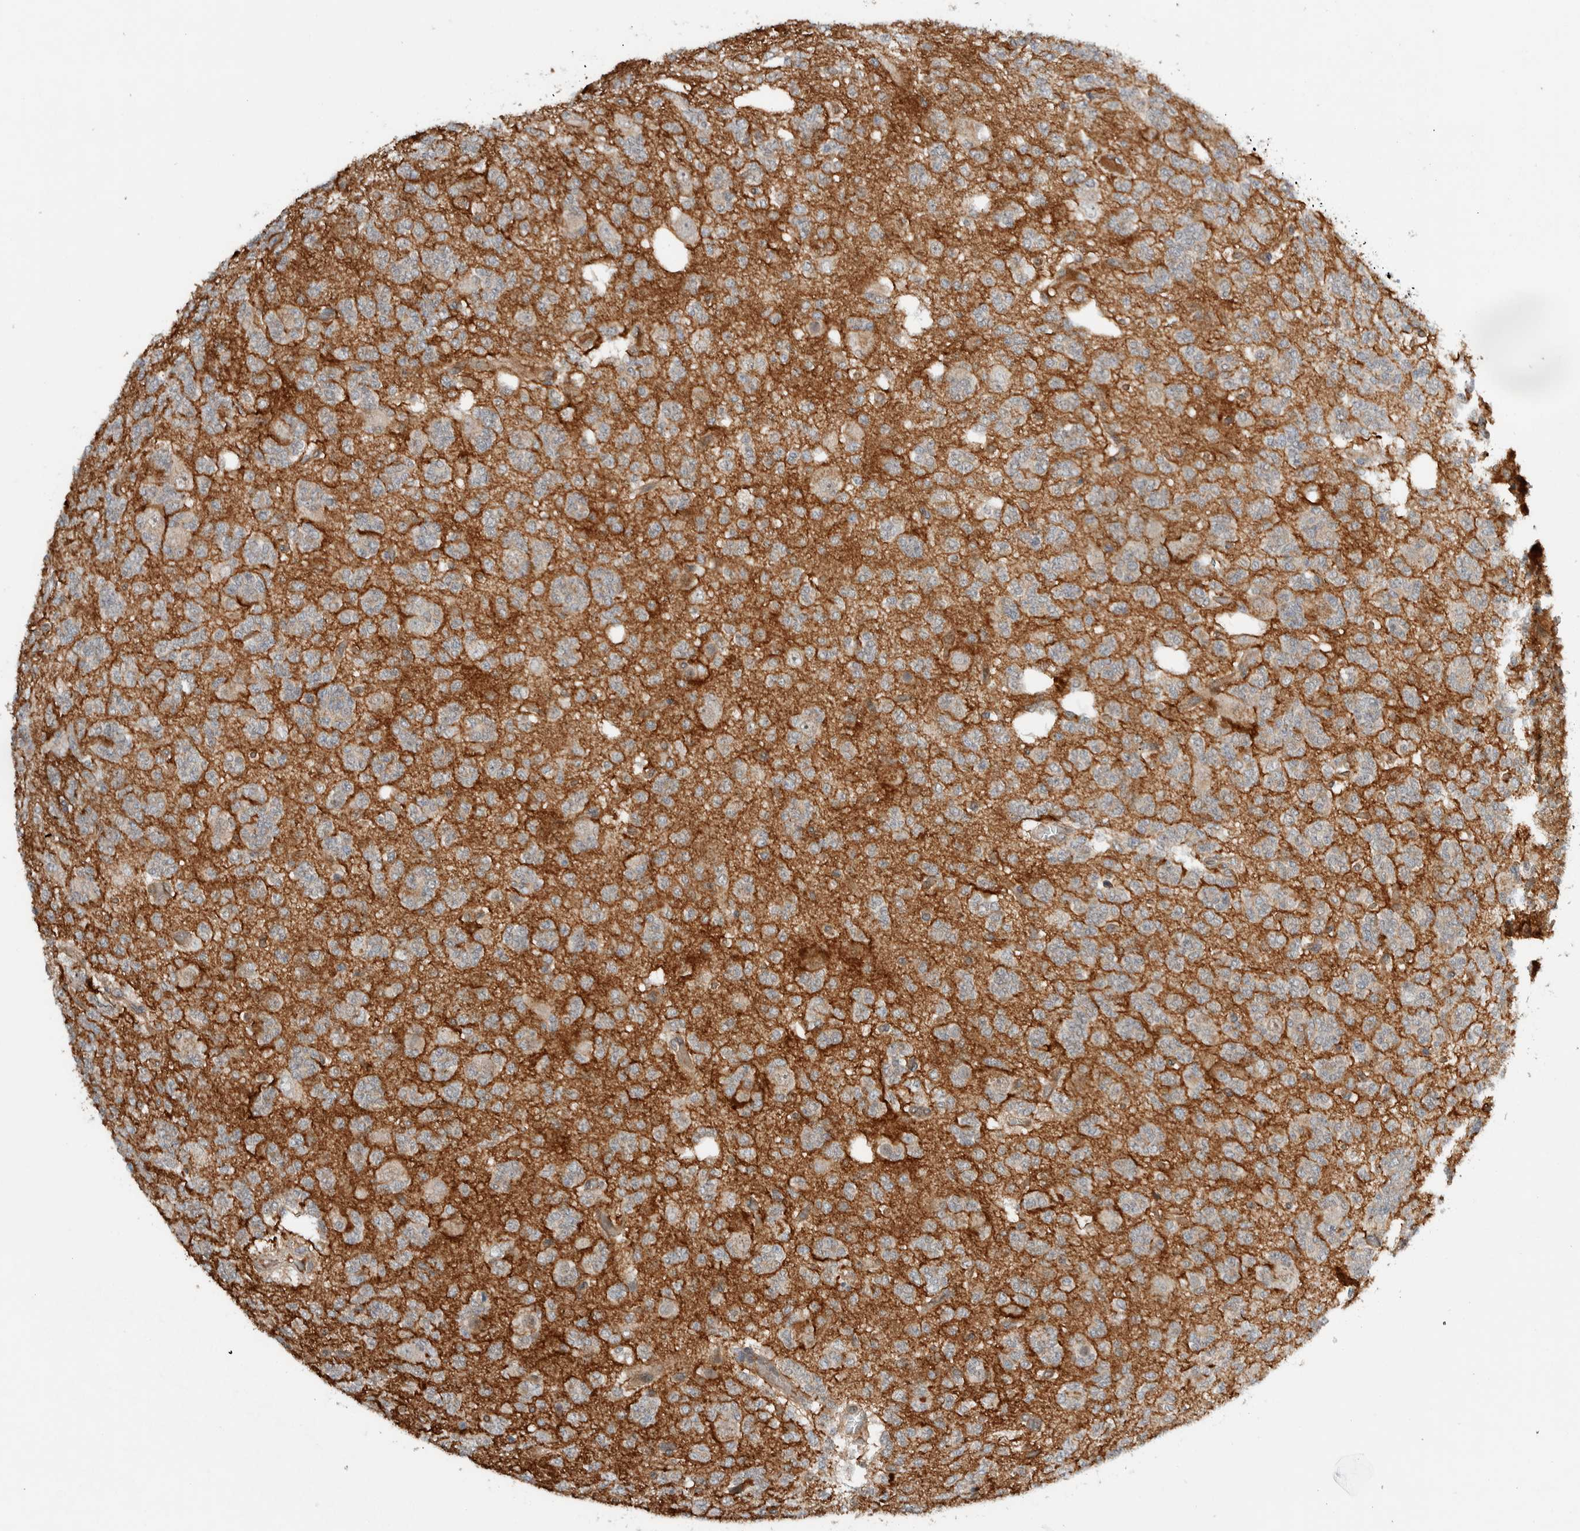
{"staining": {"intensity": "weak", "quantity": "25%-75%", "location": "cytoplasmic/membranous"}, "tissue": "glioma", "cell_type": "Tumor cells", "image_type": "cancer", "snomed": [{"axis": "morphology", "description": "Glioma, malignant, Low grade"}, {"axis": "topography", "description": "Brain"}], "caption": "Glioma stained for a protein (brown) shows weak cytoplasmic/membranous positive positivity in approximately 25%-75% of tumor cells.", "gene": "ARMC7", "patient": {"sex": "male", "age": 38}}